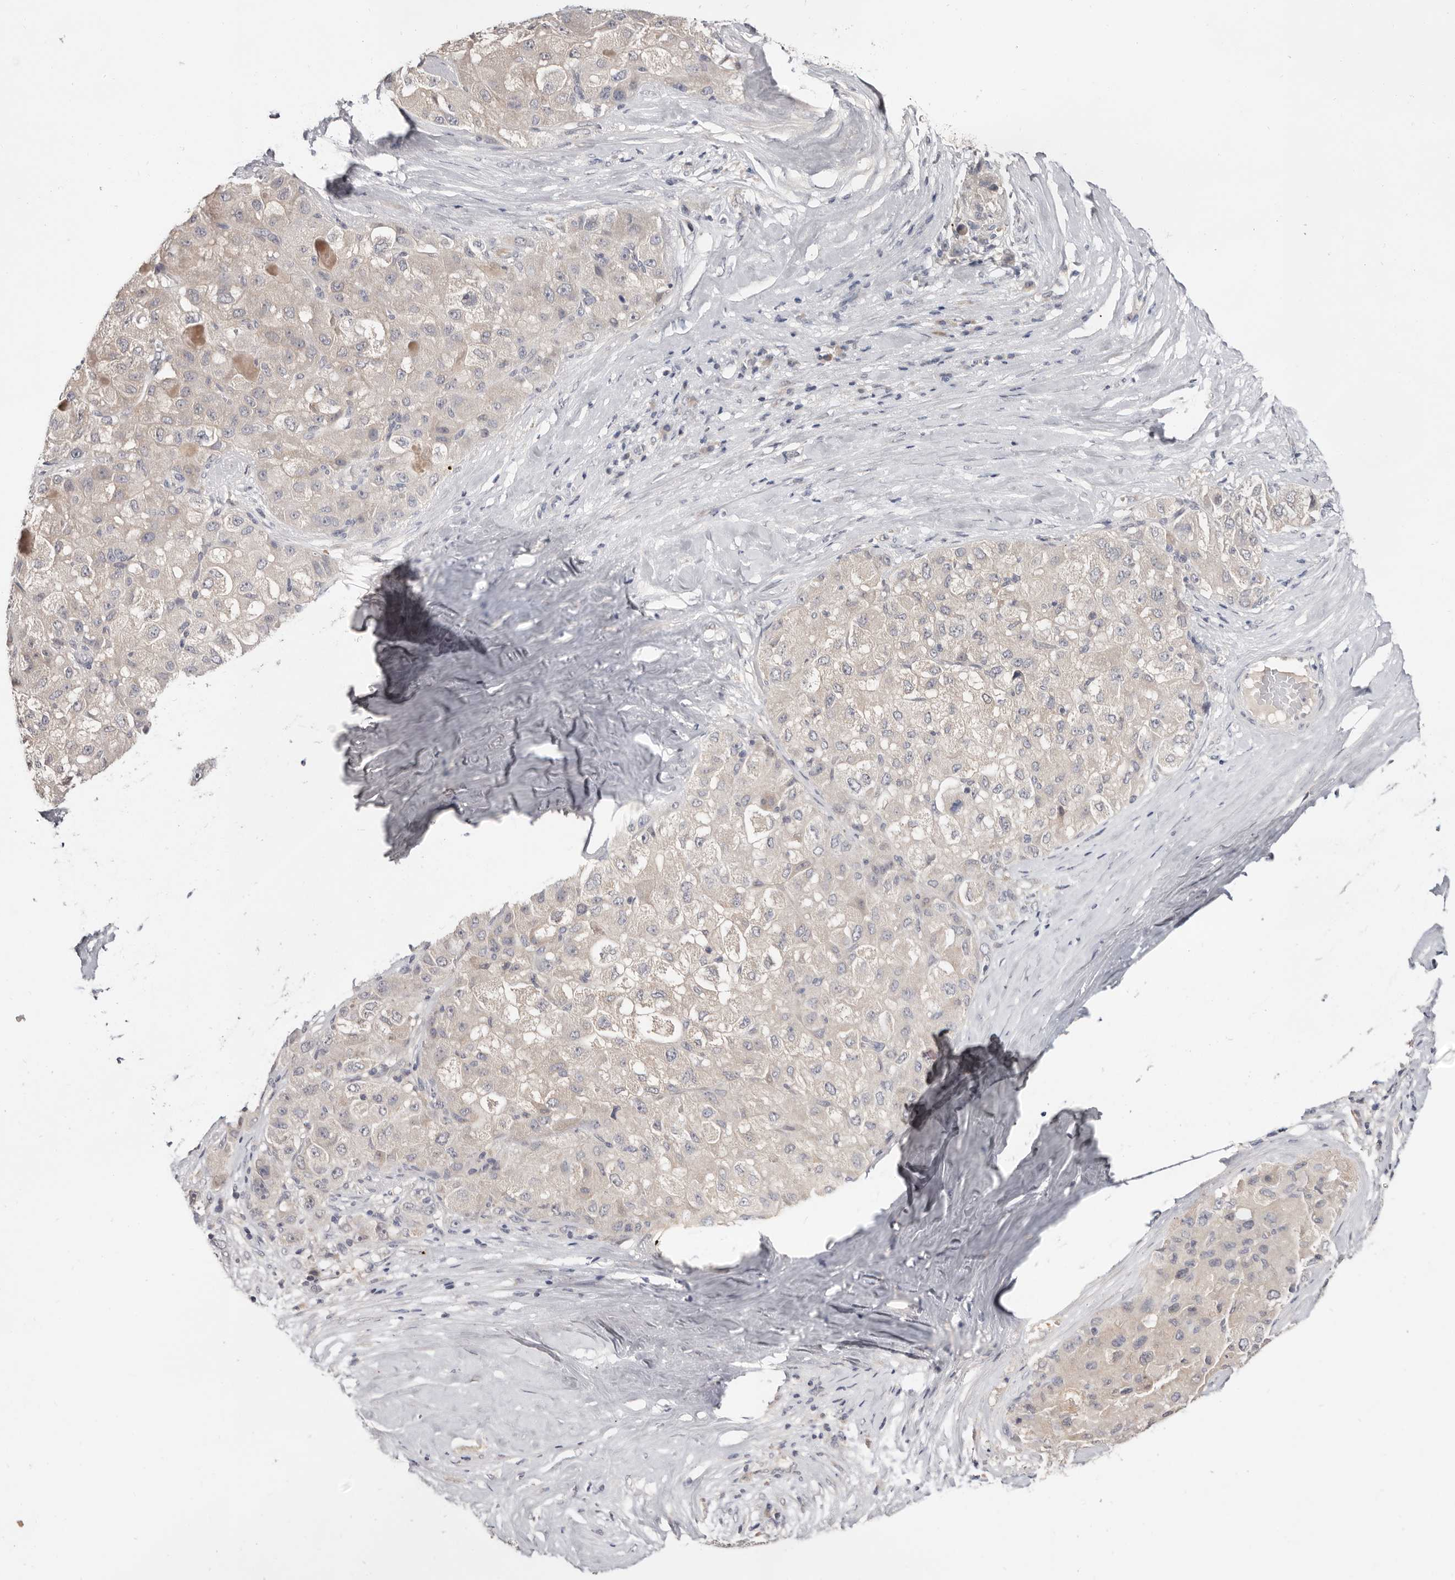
{"staining": {"intensity": "negative", "quantity": "none", "location": "none"}, "tissue": "liver cancer", "cell_type": "Tumor cells", "image_type": "cancer", "snomed": [{"axis": "morphology", "description": "Carcinoma, Hepatocellular, NOS"}, {"axis": "topography", "description": "Liver"}], "caption": "A high-resolution image shows immunohistochemistry staining of liver cancer (hepatocellular carcinoma), which demonstrates no significant expression in tumor cells.", "gene": "DOP1A", "patient": {"sex": "male", "age": 80}}